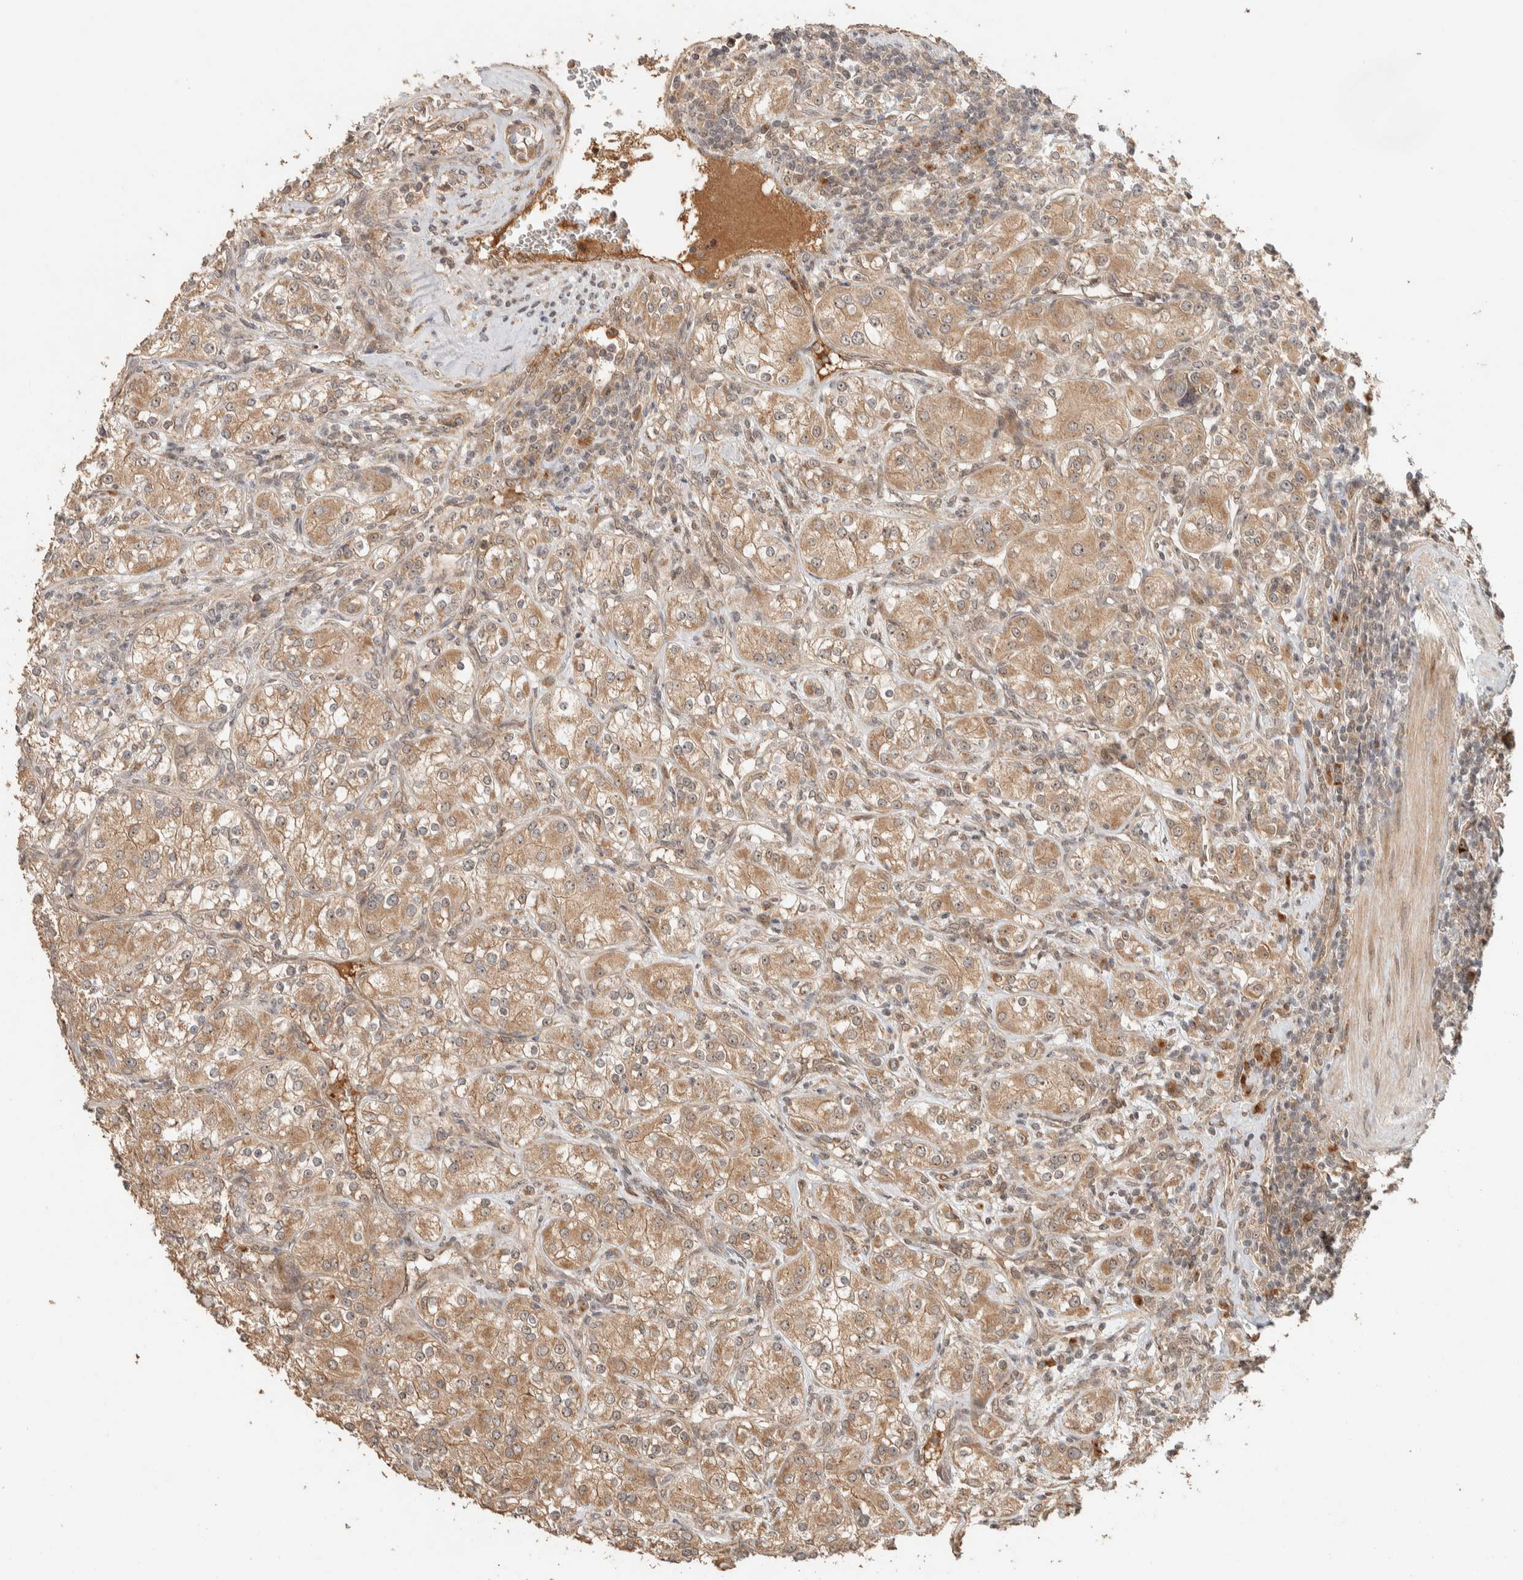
{"staining": {"intensity": "moderate", "quantity": ">75%", "location": "cytoplasmic/membranous"}, "tissue": "renal cancer", "cell_type": "Tumor cells", "image_type": "cancer", "snomed": [{"axis": "morphology", "description": "Adenocarcinoma, NOS"}, {"axis": "topography", "description": "Kidney"}], "caption": "Protein analysis of renal cancer (adenocarcinoma) tissue displays moderate cytoplasmic/membranous expression in approximately >75% of tumor cells. The staining was performed using DAB (3,3'-diaminobenzidine) to visualize the protein expression in brown, while the nuclei were stained in blue with hematoxylin (Magnification: 20x).", "gene": "ZBTB2", "patient": {"sex": "male", "age": 77}}